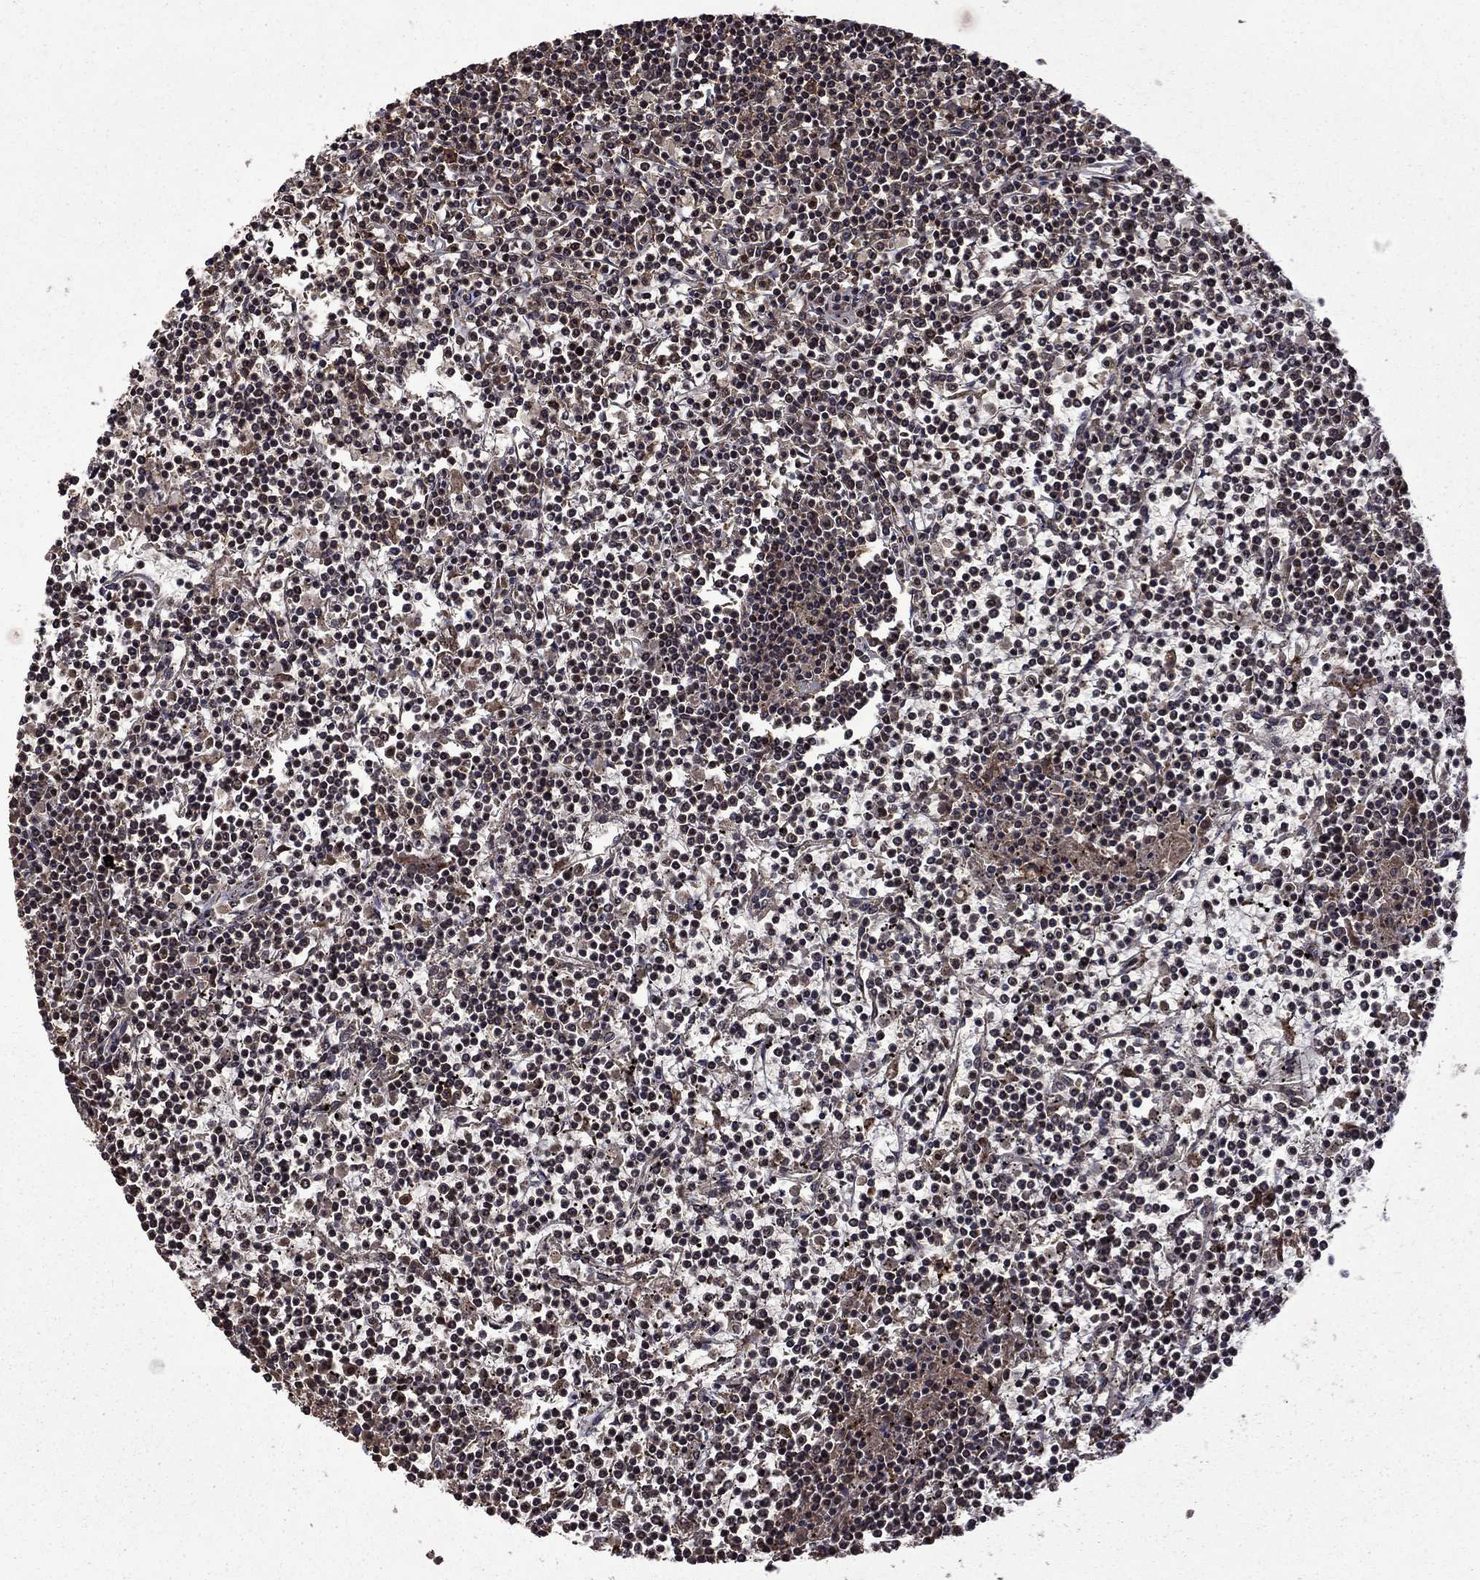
{"staining": {"intensity": "weak", "quantity": ">75%", "location": "cytoplasmic/membranous"}, "tissue": "lymphoma", "cell_type": "Tumor cells", "image_type": "cancer", "snomed": [{"axis": "morphology", "description": "Malignant lymphoma, non-Hodgkin's type, Low grade"}, {"axis": "topography", "description": "Spleen"}], "caption": "Malignant lymphoma, non-Hodgkin's type (low-grade) tissue shows weak cytoplasmic/membranous positivity in approximately >75% of tumor cells, visualized by immunohistochemistry.", "gene": "ITM2B", "patient": {"sex": "female", "age": 19}}